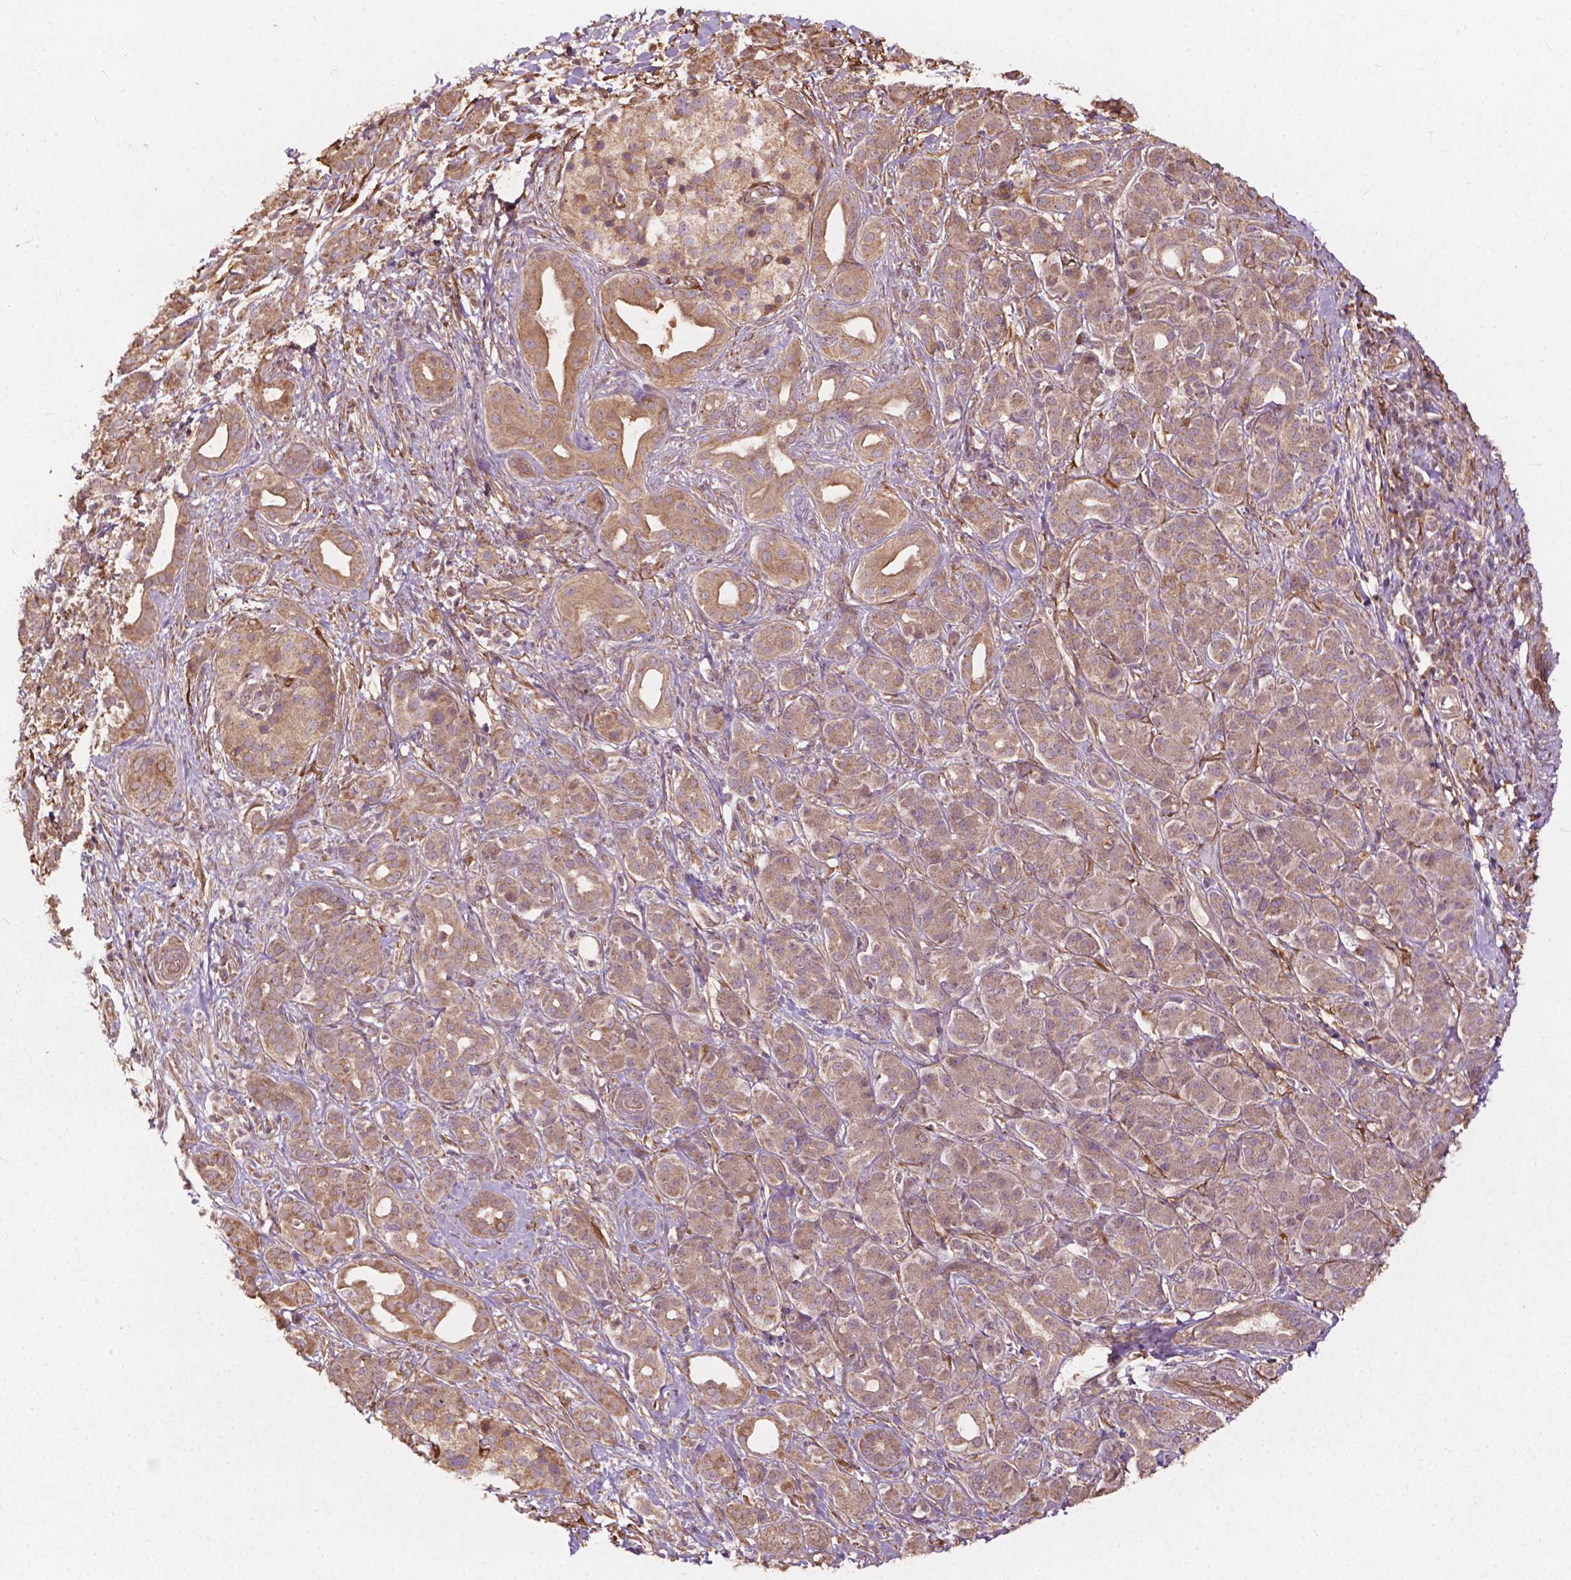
{"staining": {"intensity": "moderate", "quantity": ">75%", "location": "cytoplasmic/membranous"}, "tissue": "pancreatic cancer", "cell_type": "Tumor cells", "image_type": "cancer", "snomed": [{"axis": "morphology", "description": "Adenocarcinoma, NOS"}, {"axis": "topography", "description": "Pancreas"}], "caption": "Moderate cytoplasmic/membranous expression for a protein is appreciated in approximately >75% of tumor cells of pancreatic cancer using immunohistochemistry (IHC).", "gene": "CDC42BPA", "patient": {"sex": "male", "age": 61}}